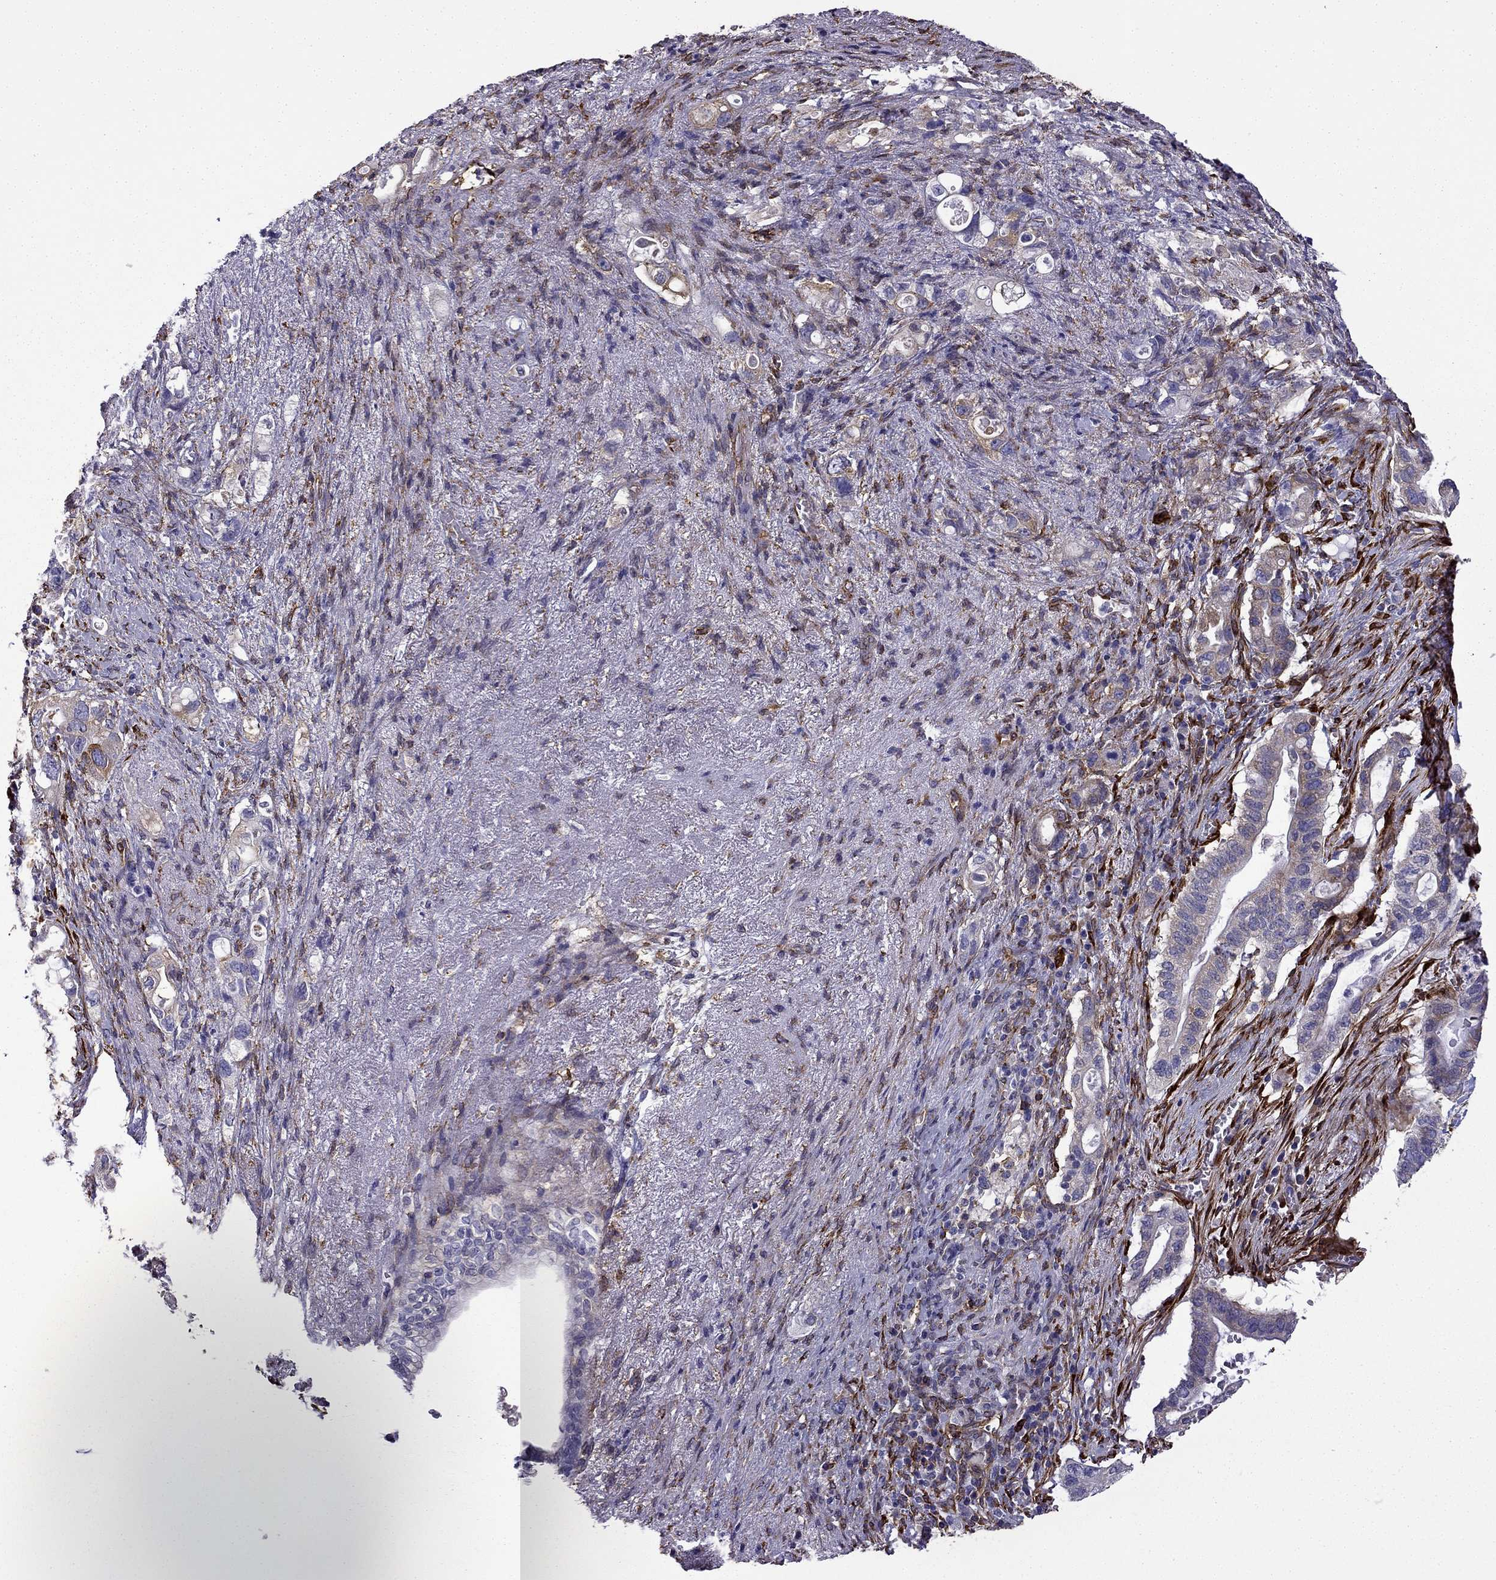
{"staining": {"intensity": "moderate", "quantity": "<25%", "location": "cytoplasmic/membranous"}, "tissue": "pancreatic cancer", "cell_type": "Tumor cells", "image_type": "cancer", "snomed": [{"axis": "morphology", "description": "Adenocarcinoma, NOS"}, {"axis": "topography", "description": "Pancreas"}], "caption": "There is low levels of moderate cytoplasmic/membranous expression in tumor cells of pancreatic cancer, as demonstrated by immunohistochemical staining (brown color).", "gene": "MAP4", "patient": {"sex": "female", "age": 72}}